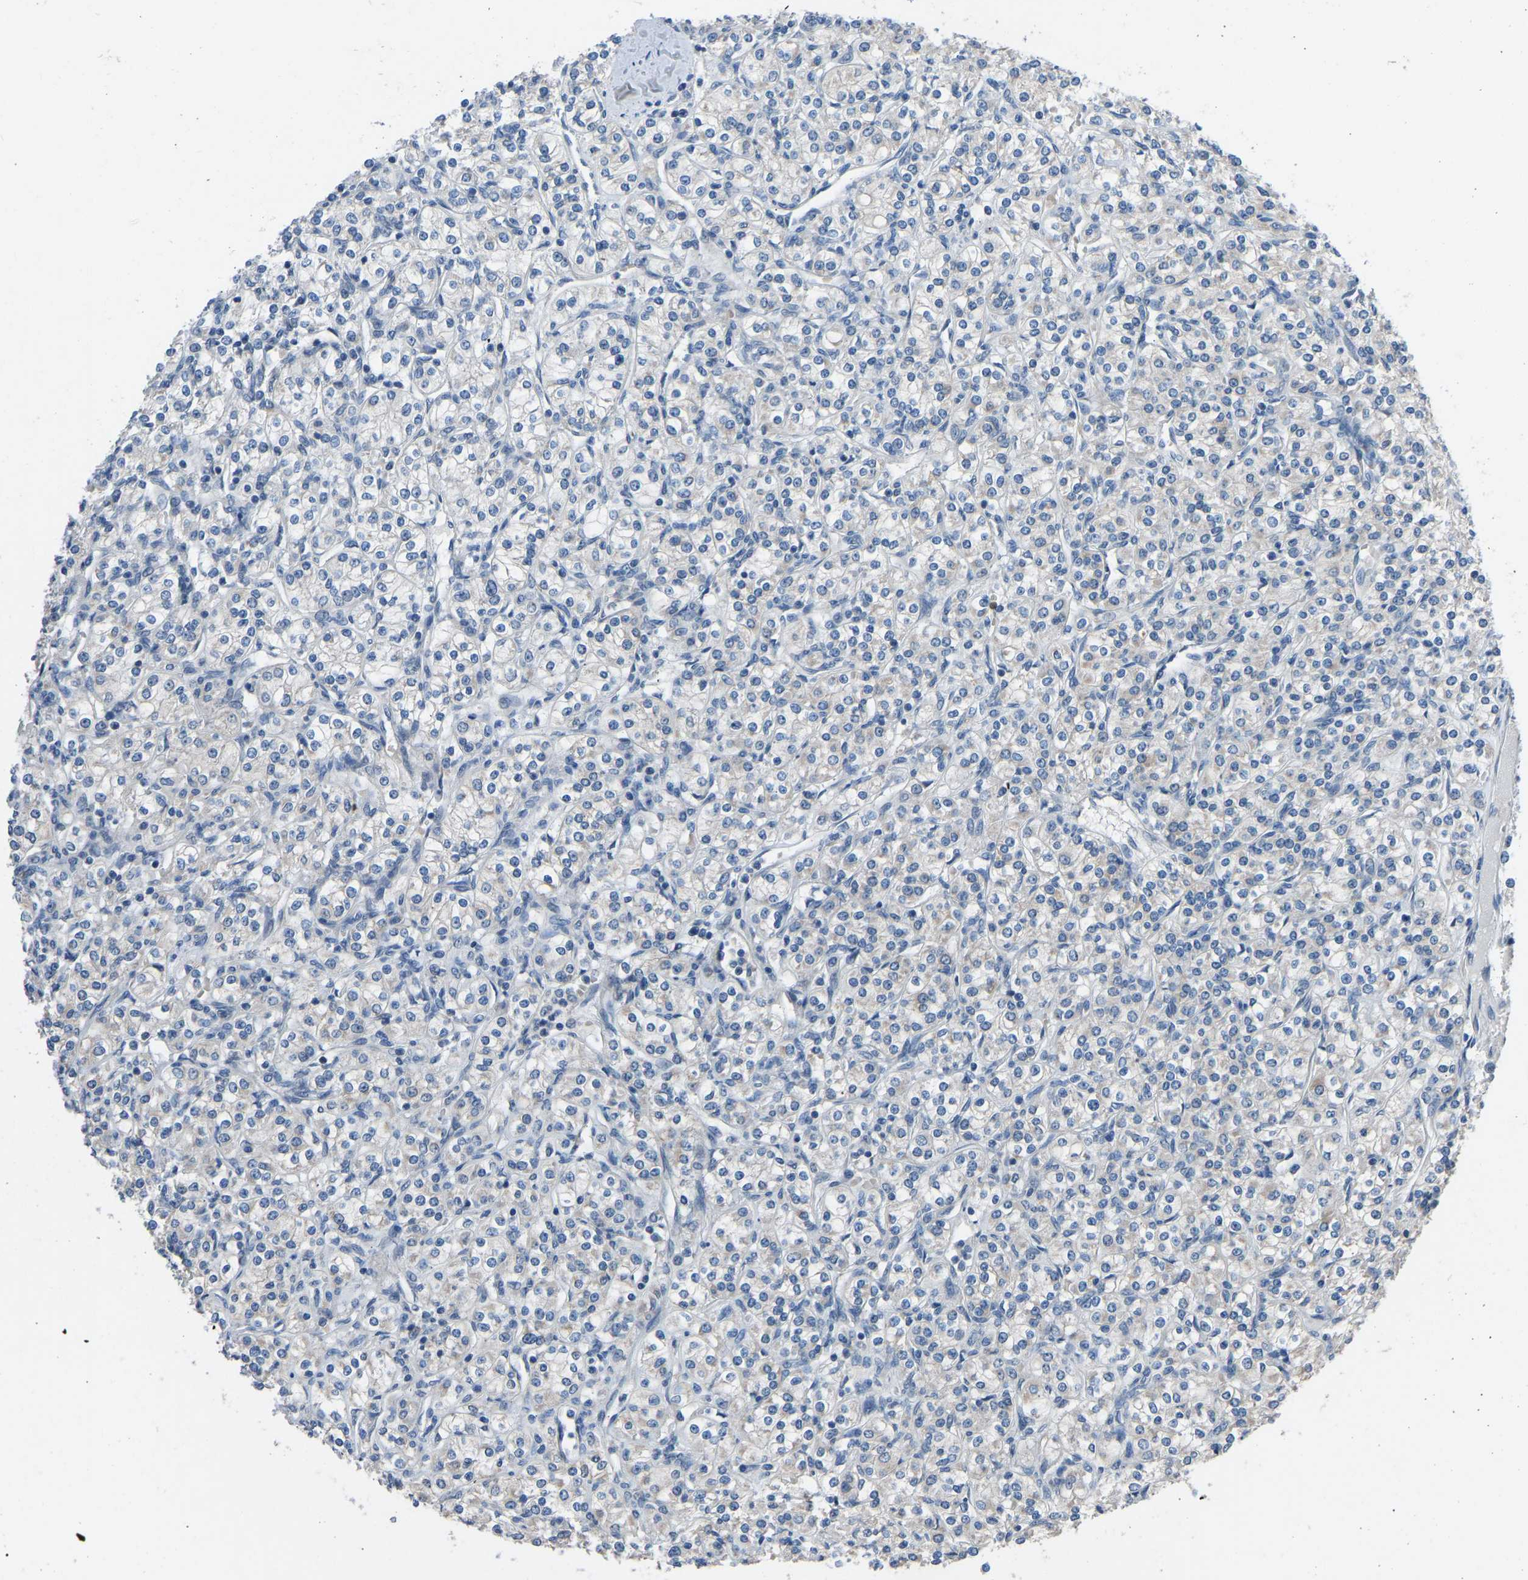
{"staining": {"intensity": "negative", "quantity": "none", "location": "none"}, "tissue": "renal cancer", "cell_type": "Tumor cells", "image_type": "cancer", "snomed": [{"axis": "morphology", "description": "Adenocarcinoma, NOS"}, {"axis": "topography", "description": "Kidney"}], "caption": "There is no significant expression in tumor cells of renal cancer (adenocarcinoma).", "gene": "CDK2AP1", "patient": {"sex": "male", "age": 77}}